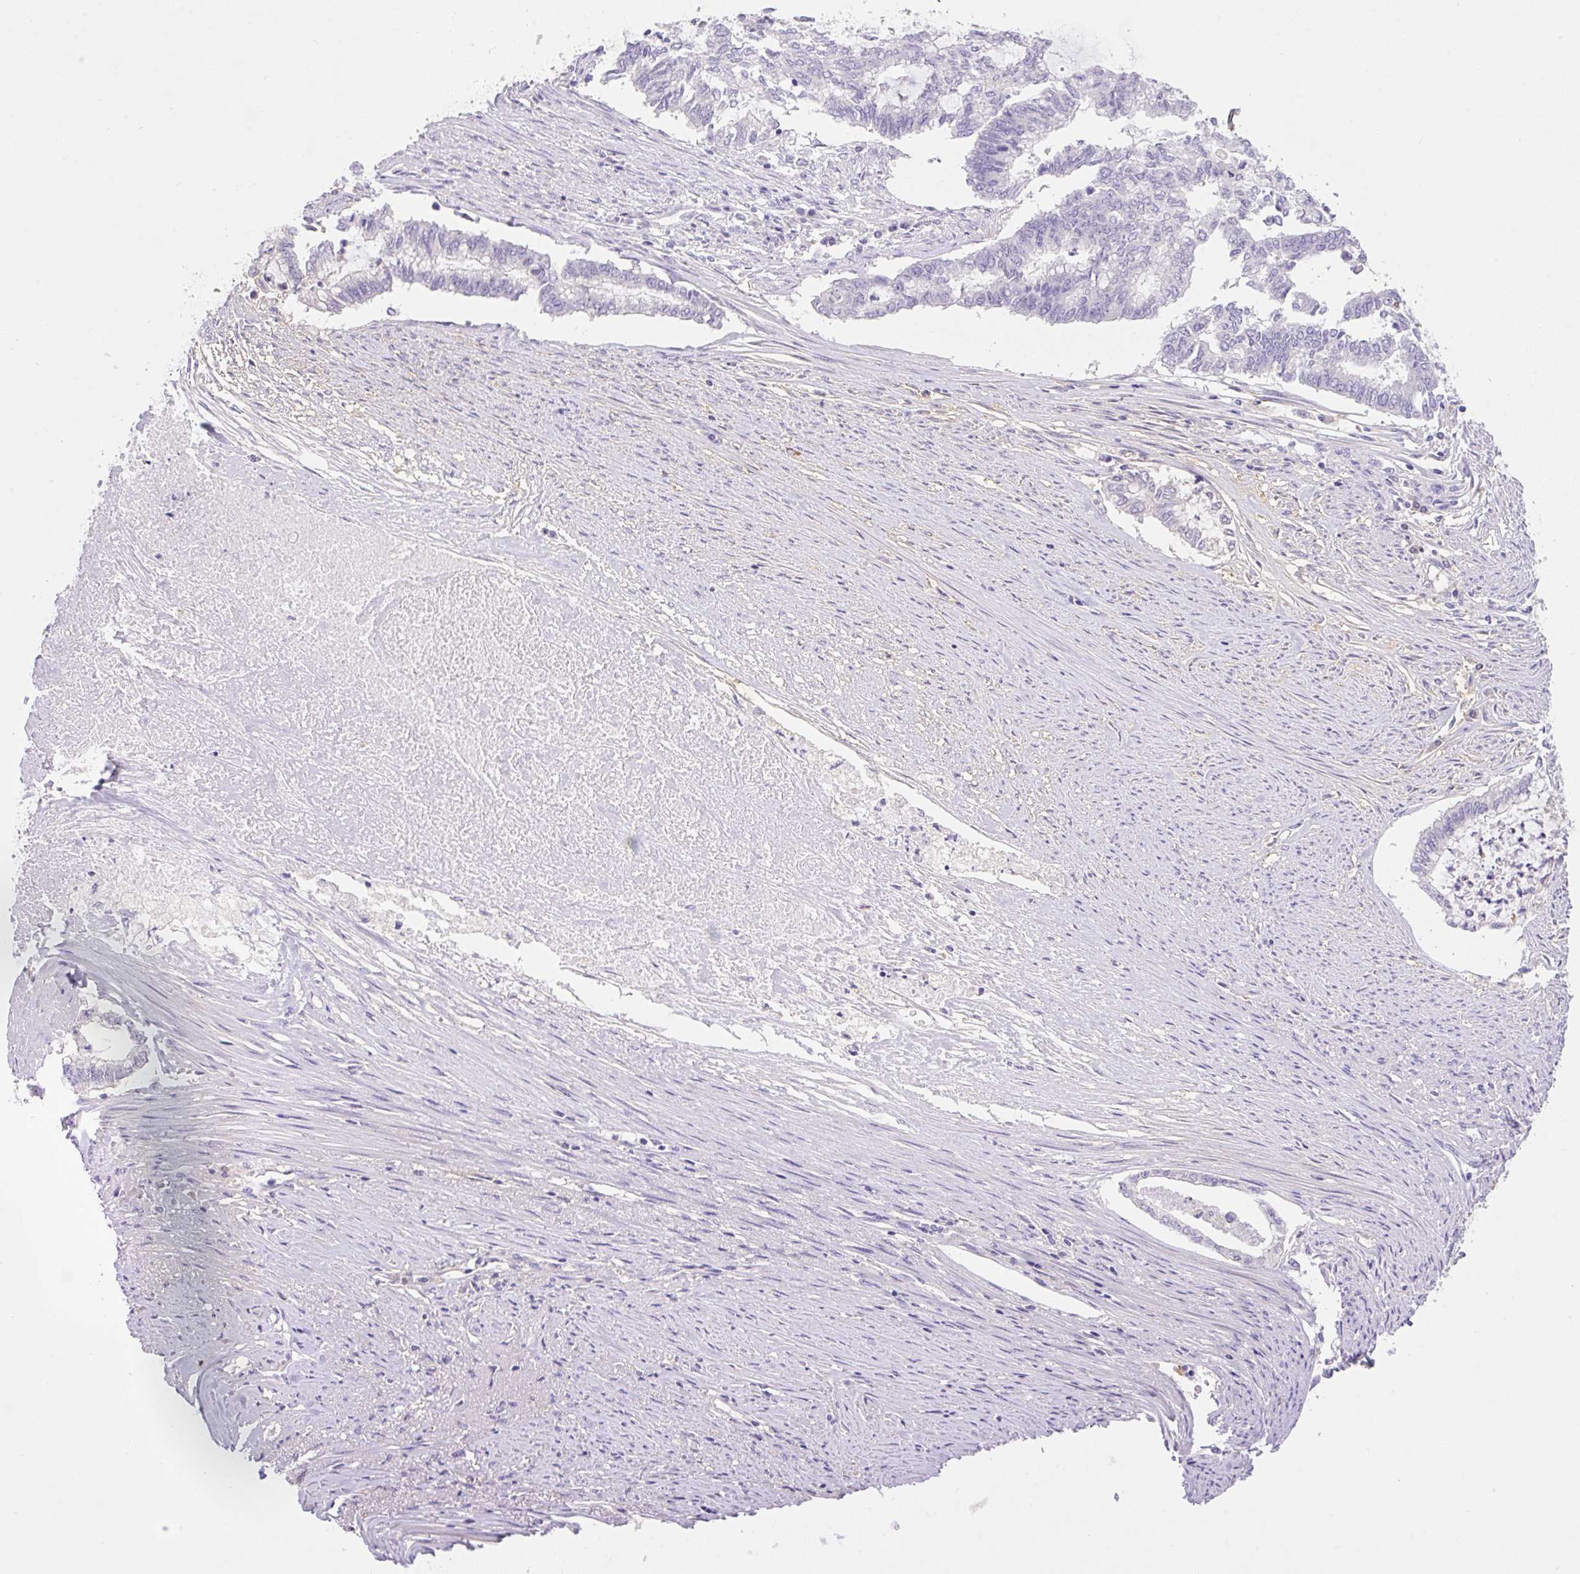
{"staining": {"intensity": "negative", "quantity": "none", "location": "none"}, "tissue": "endometrial cancer", "cell_type": "Tumor cells", "image_type": "cancer", "snomed": [{"axis": "morphology", "description": "Adenocarcinoma, NOS"}, {"axis": "topography", "description": "Endometrium"}], "caption": "Immunohistochemistry (IHC) histopathology image of endometrial cancer stained for a protein (brown), which exhibits no positivity in tumor cells.", "gene": "TDRD15", "patient": {"sex": "female", "age": 79}}